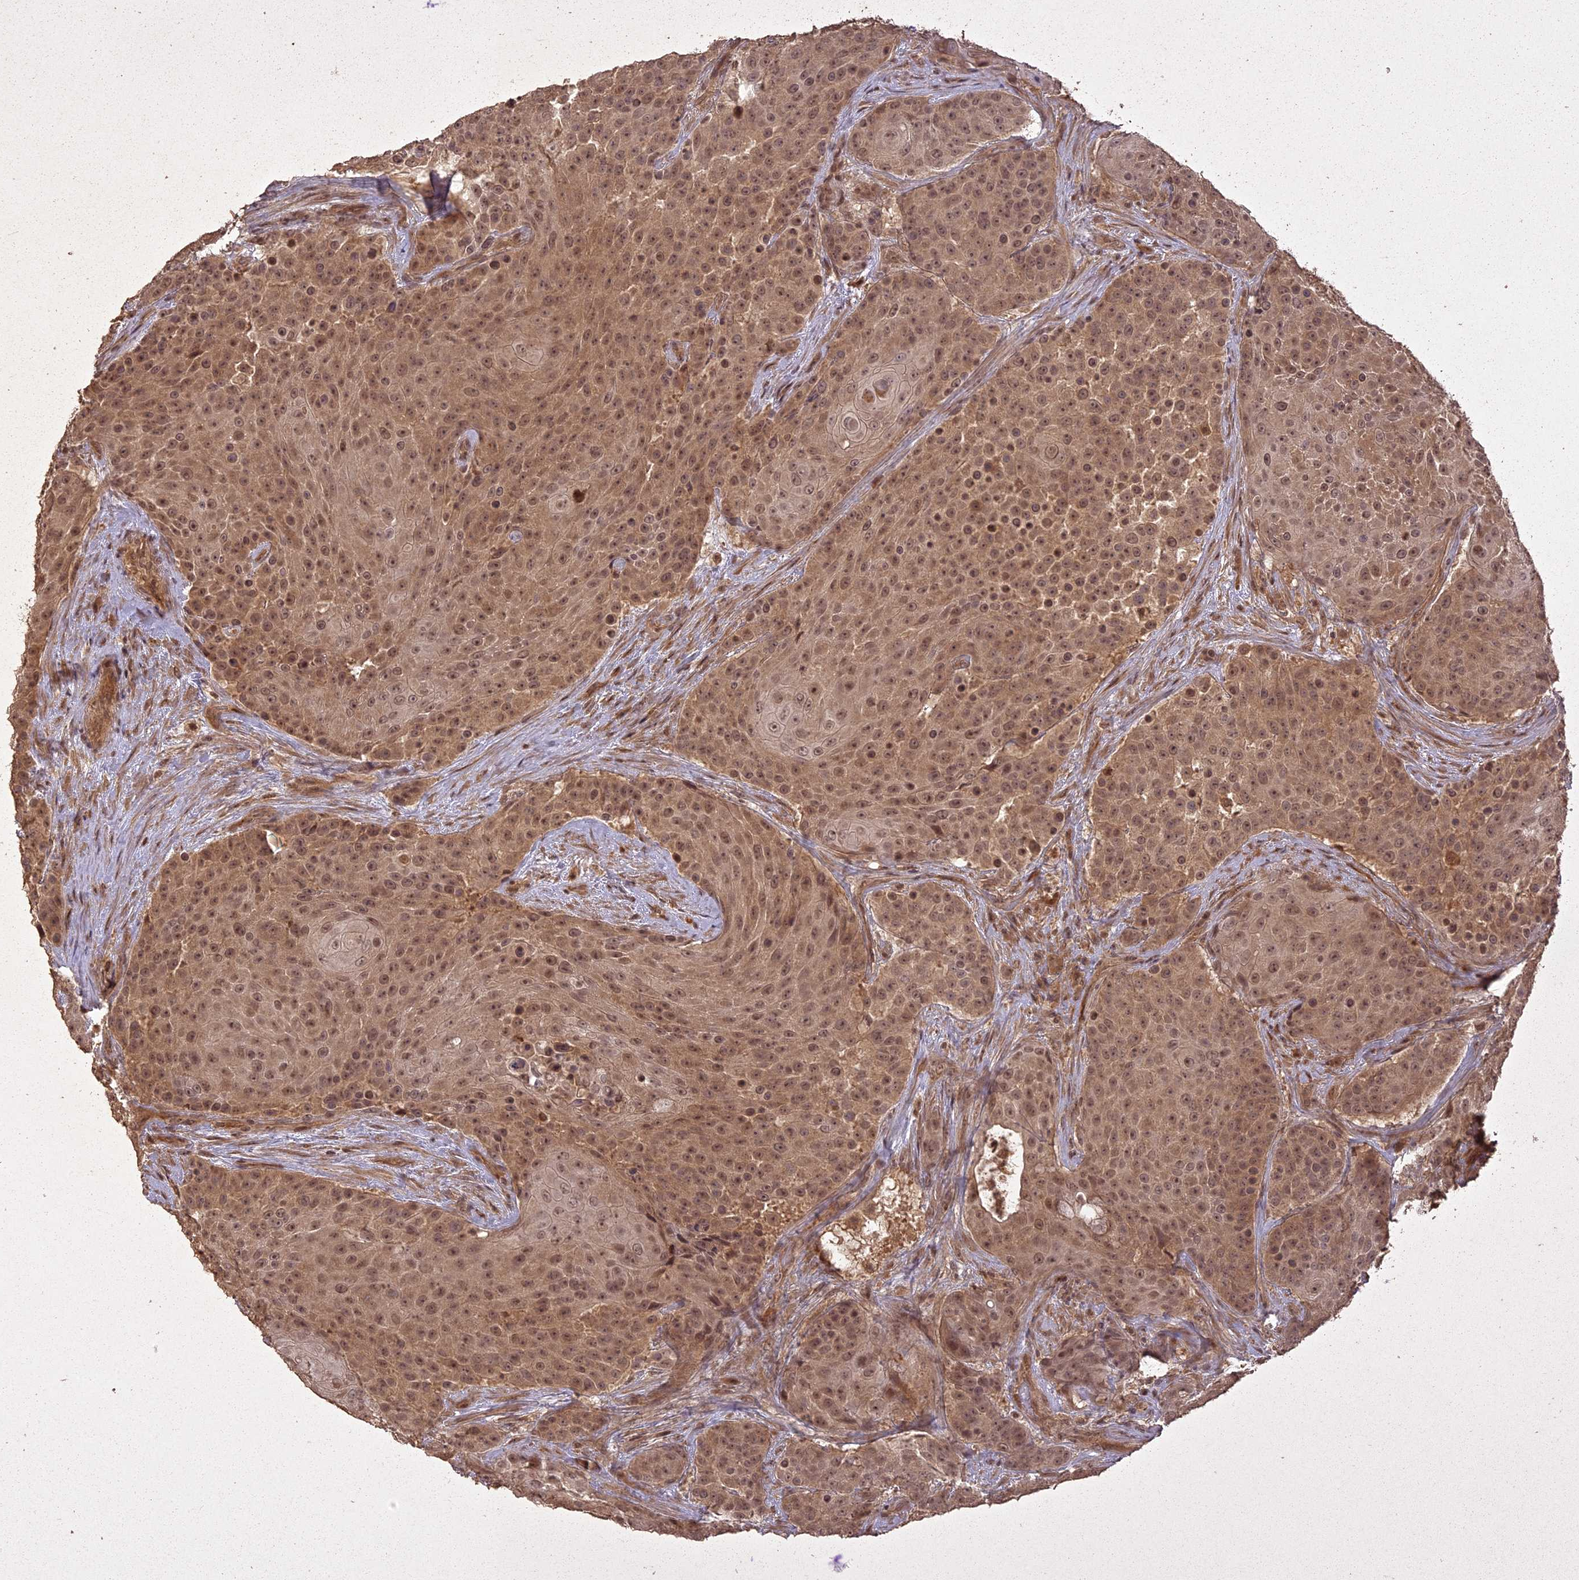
{"staining": {"intensity": "moderate", "quantity": ">75%", "location": "nuclear"}, "tissue": "urothelial cancer", "cell_type": "Tumor cells", "image_type": "cancer", "snomed": [{"axis": "morphology", "description": "Urothelial carcinoma, High grade"}, {"axis": "topography", "description": "Urinary bladder"}], "caption": "A high-resolution photomicrograph shows IHC staining of high-grade urothelial carcinoma, which displays moderate nuclear positivity in approximately >75% of tumor cells.", "gene": "LIN37", "patient": {"sex": "female", "age": 63}}